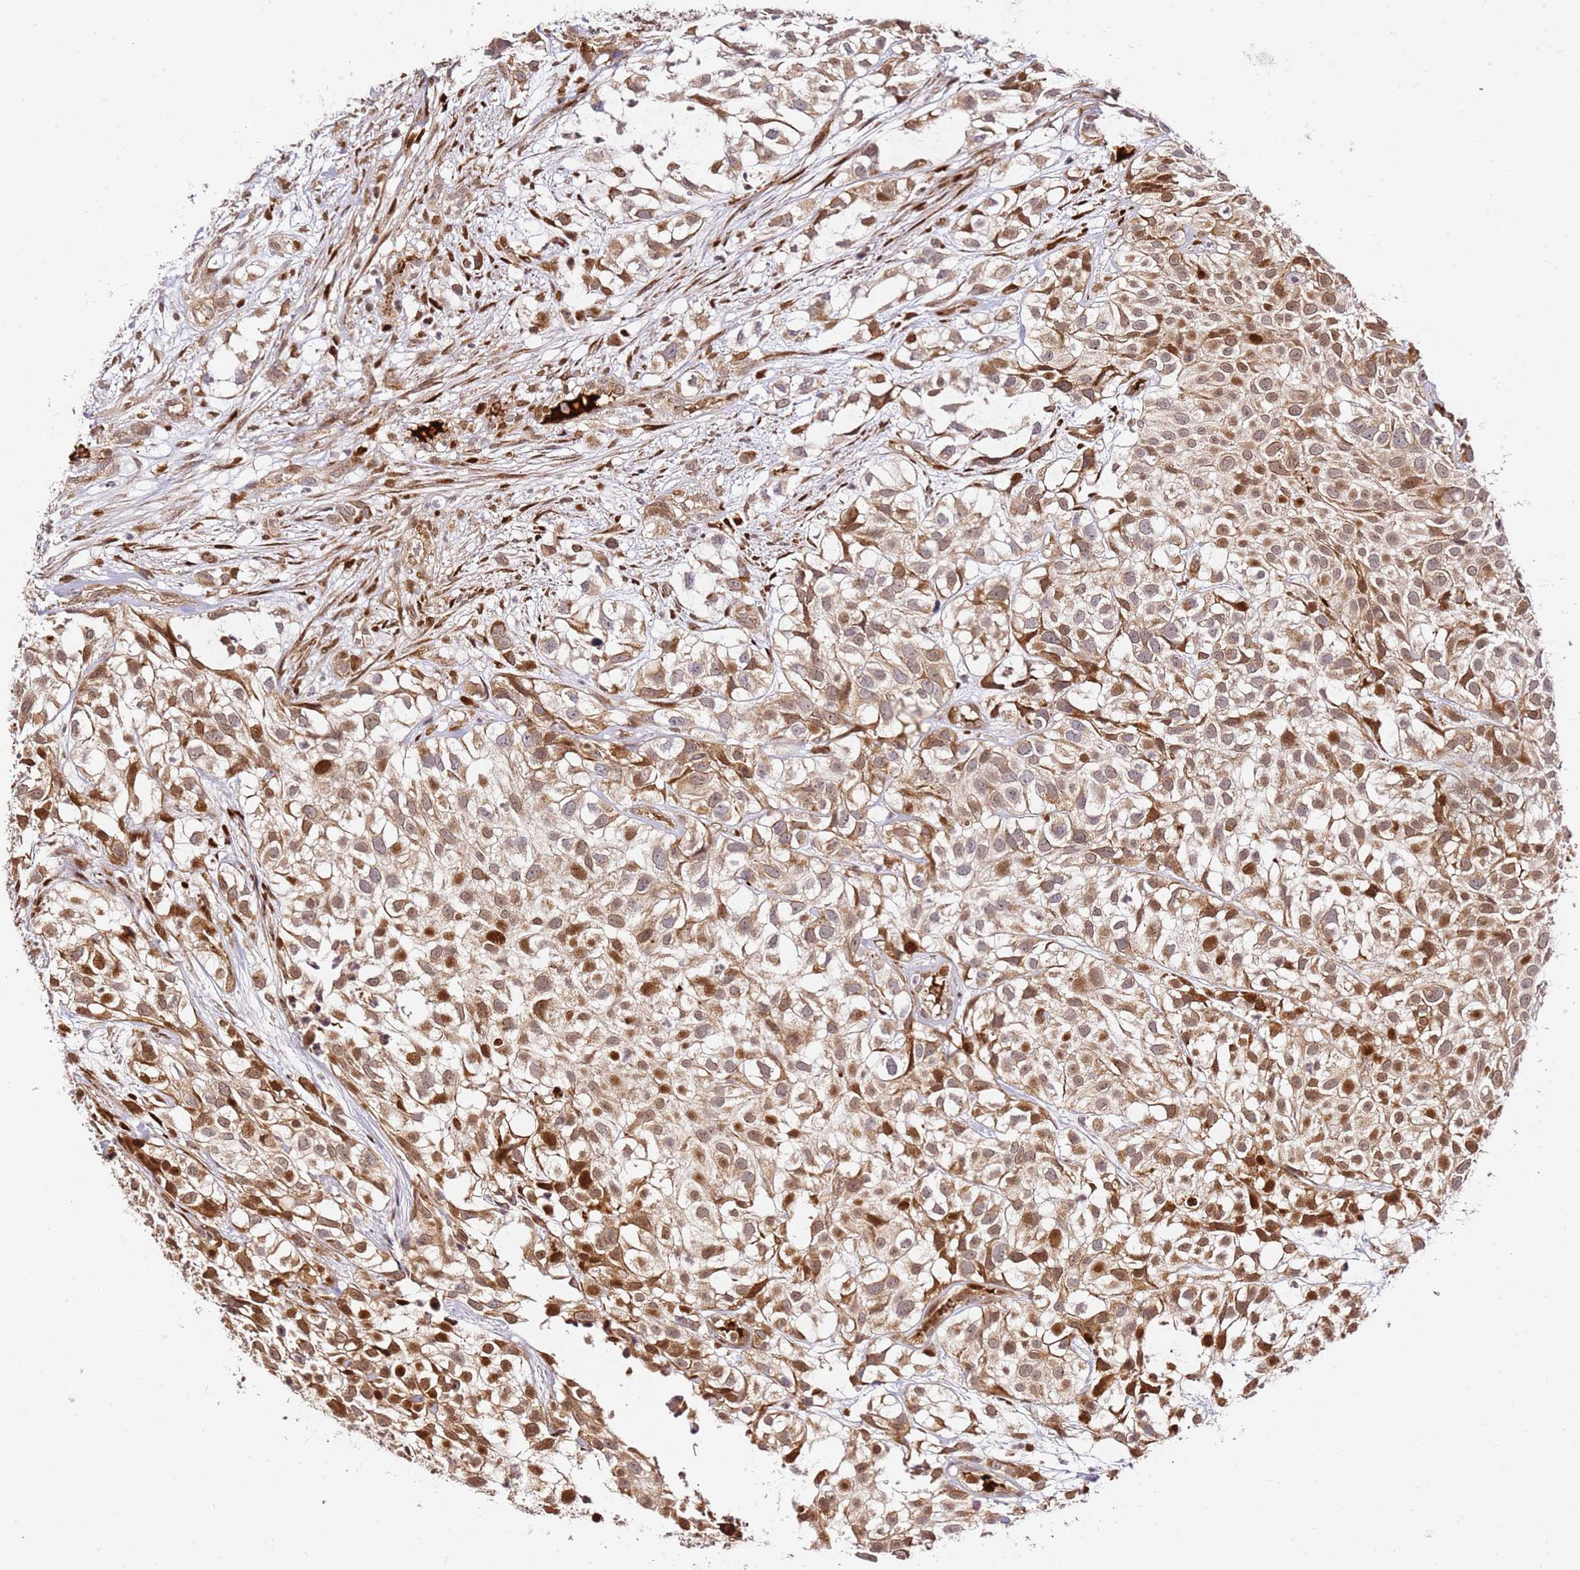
{"staining": {"intensity": "moderate", "quantity": ">75%", "location": "cytoplasmic/membranous,nuclear"}, "tissue": "urothelial cancer", "cell_type": "Tumor cells", "image_type": "cancer", "snomed": [{"axis": "morphology", "description": "Urothelial carcinoma, High grade"}, {"axis": "topography", "description": "Urinary bladder"}], "caption": "Immunohistochemistry micrograph of urothelial carcinoma (high-grade) stained for a protein (brown), which exhibits medium levels of moderate cytoplasmic/membranous and nuclear staining in approximately >75% of tumor cells.", "gene": "SMOX", "patient": {"sex": "male", "age": 56}}